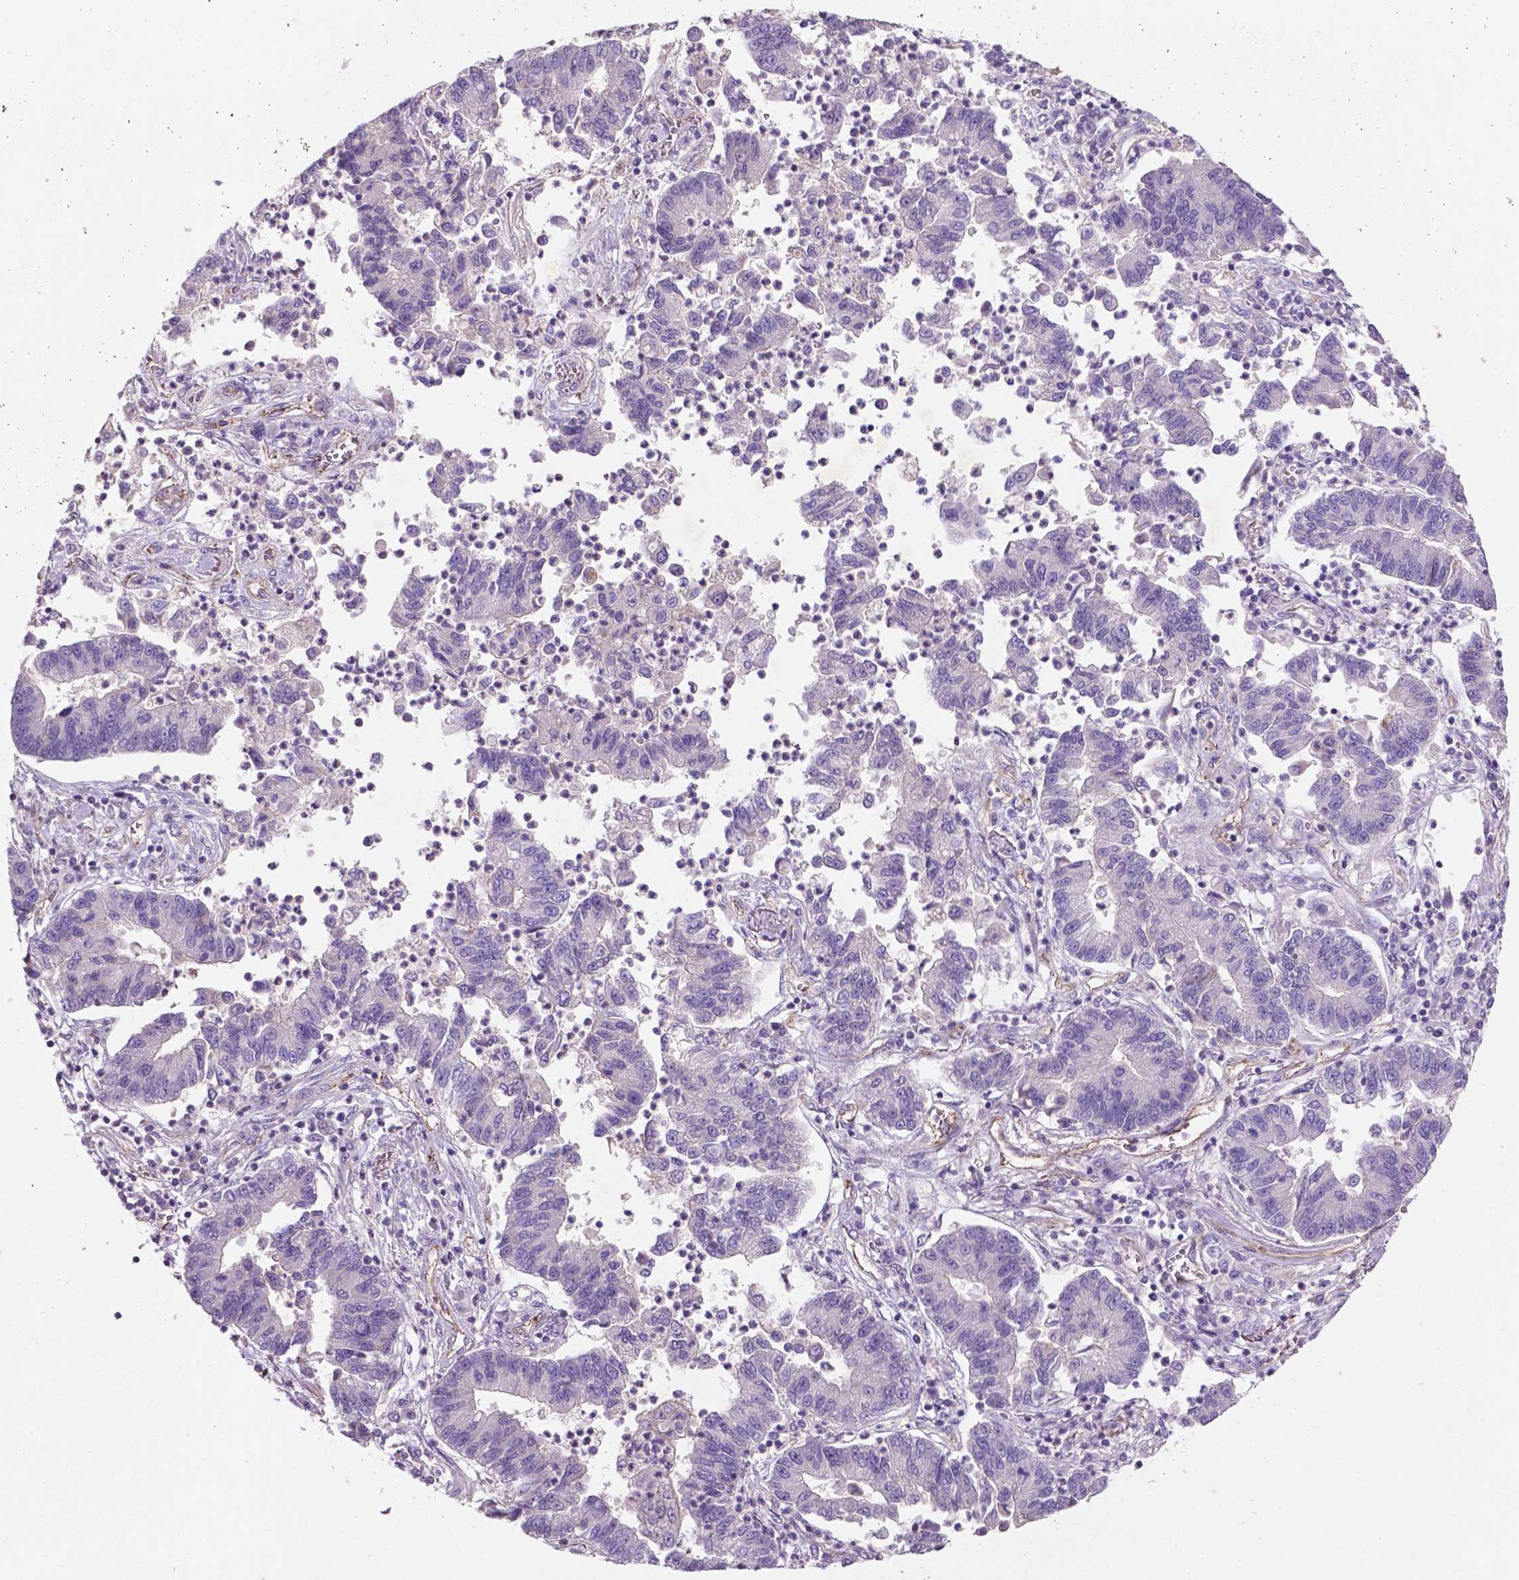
{"staining": {"intensity": "negative", "quantity": "none", "location": "none"}, "tissue": "lung cancer", "cell_type": "Tumor cells", "image_type": "cancer", "snomed": [{"axis": "morphology", "description": "Adenocarcinoma, NOS"}, {"axis": "topography", "description": "Lung"}], "caption": "An image of human lung cancer (adenocarcinoma) is negative for staining in tumor cells.", "gene": "ARL5C", "patient": {"sex": "female", "age": 57}}